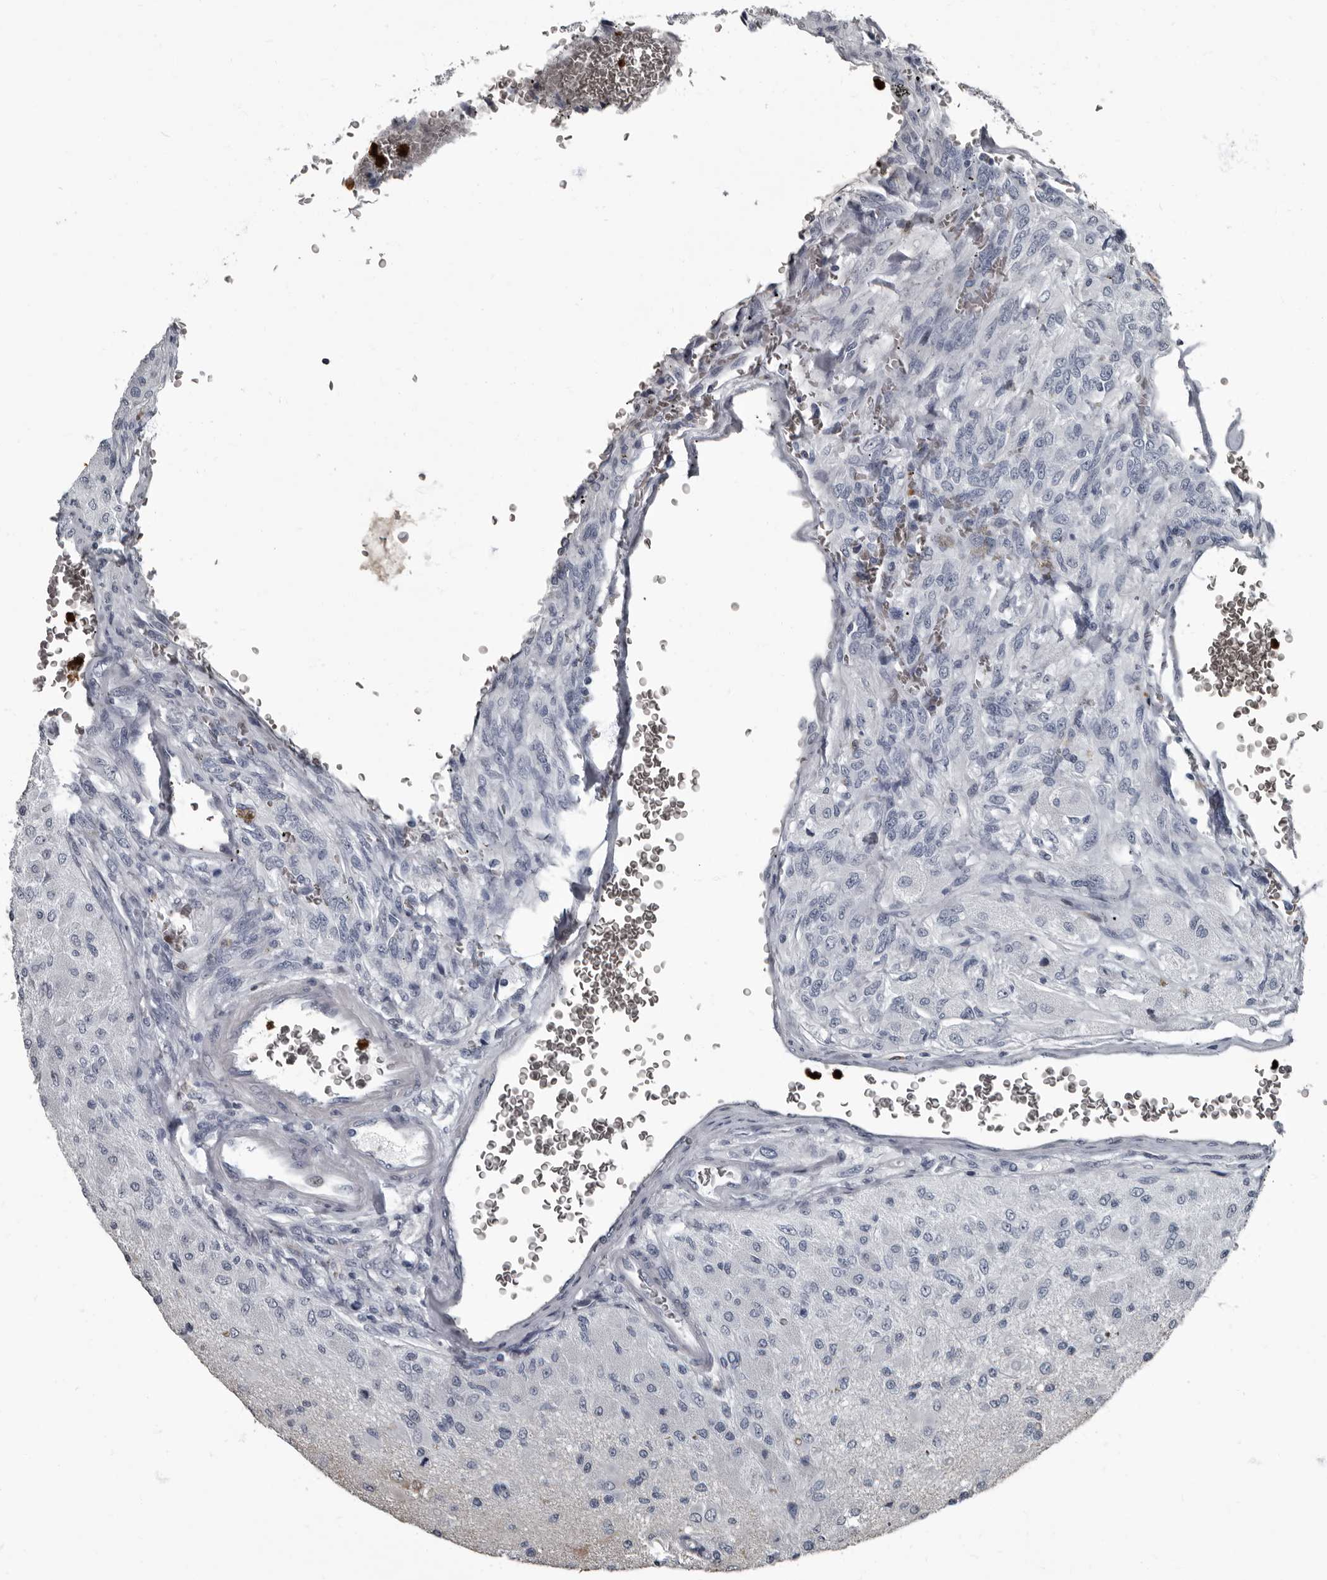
{"staining": {"intensity": "negative", "quantity": "none", "location": "none"}, "tissue": "glioma", "cell_type": "Tumor cells", "image_type": "cancer", "snomed": [{"axis": "morphology", "description": "Normal tissue, NOS"}, {"axis": "morphology", "description": "Glioma, malignant, High grade"}, {"axis": "topography", "description": "Cerebral cortex"}], "caption": "Glioma was stained to show a protein in brown. There is no significant staining in tumor cells. (DAB IHC visualized using brightfield microscopy, high magnification).", "gene": "TPD52L1", "patient": {"sex": "male", "age": 77}}